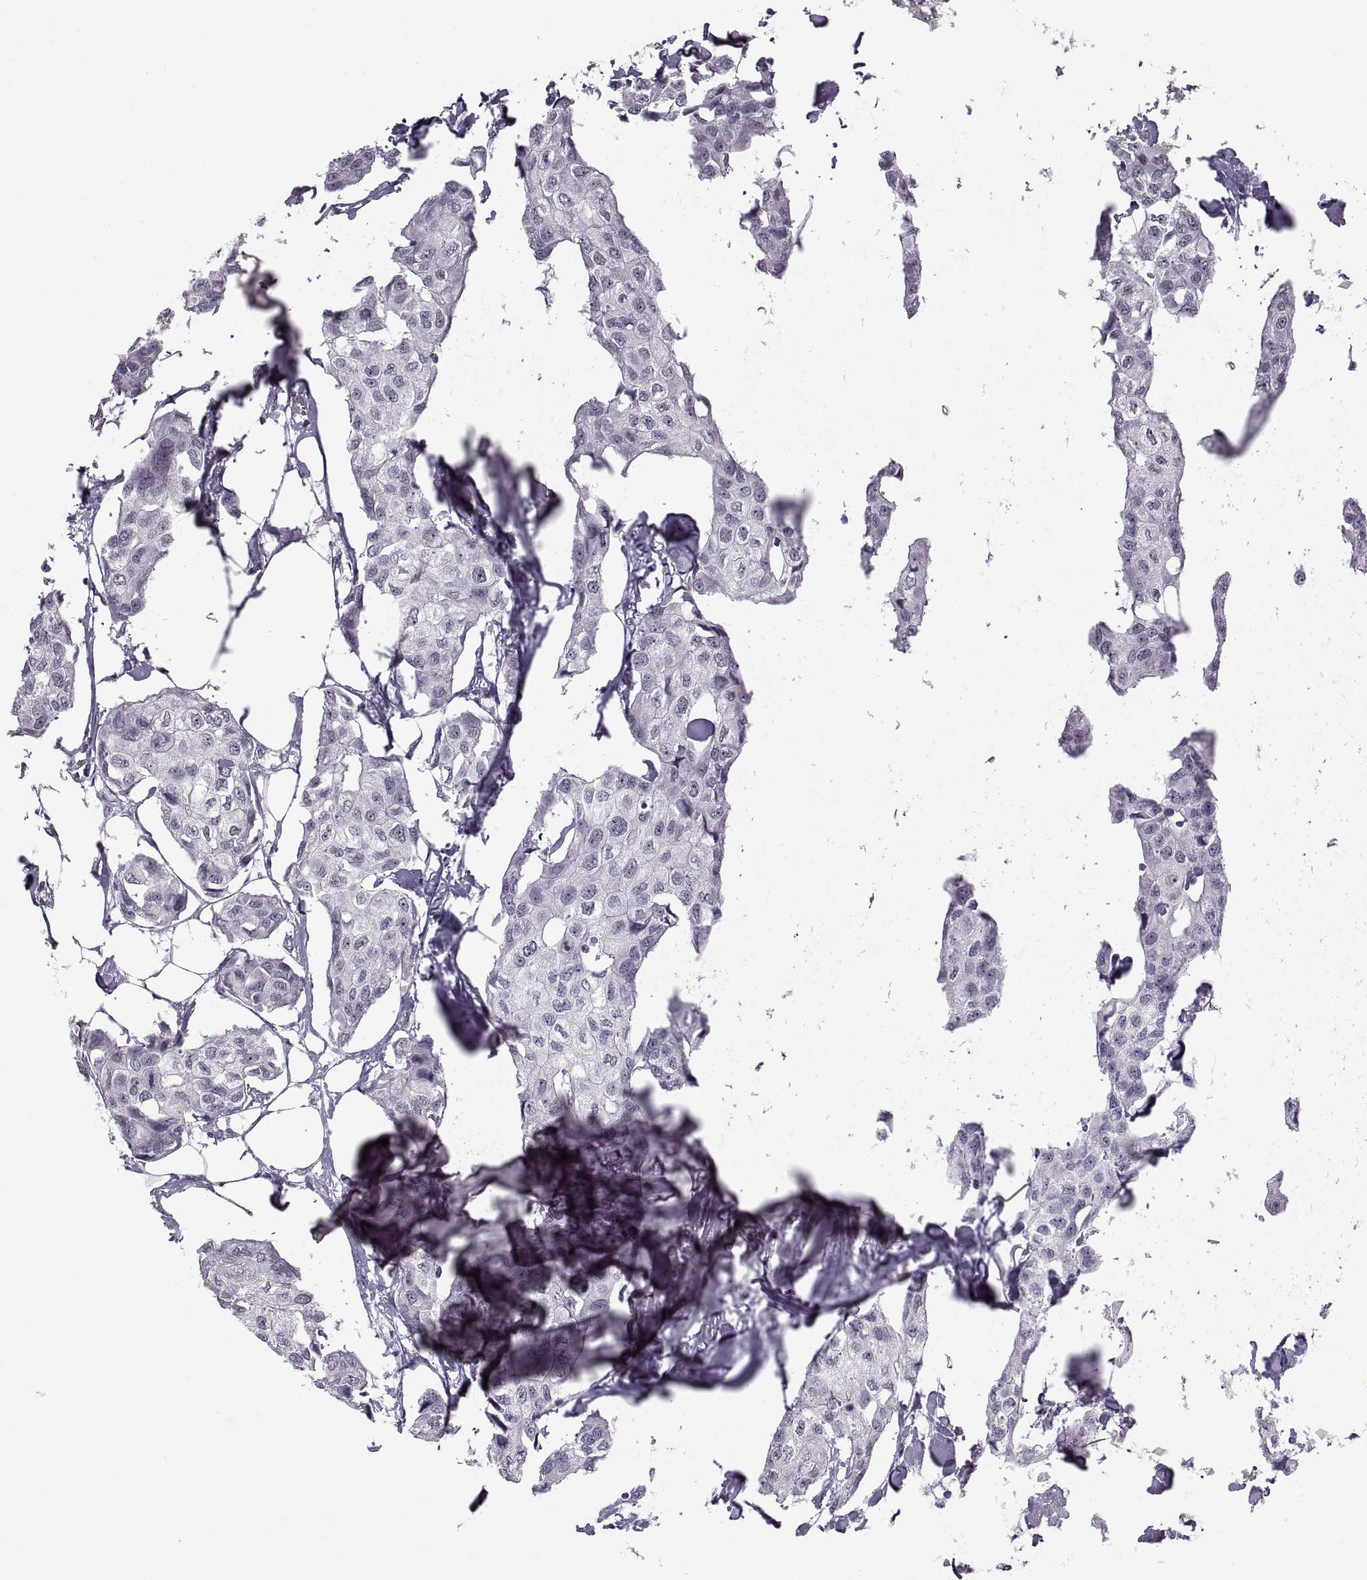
{"staining": {"intensity": "negative", "quantity": "none", "location": "none"}, "tissue": "breast cancer", "cell_type": "Tumor cells", "image_type": "cancer", "snomed": [{"axis": "morphology", "description": "Duct carcinoma"}, {"axis": "topography", "description": "Breast"}], "caption": "Breast invasive ductal carcinoma stained for a protein using immunohistochemistry demonstrates no expression tumor cells.", "gene": "OTP", "patient": {"sex": "female", "age": 80}}